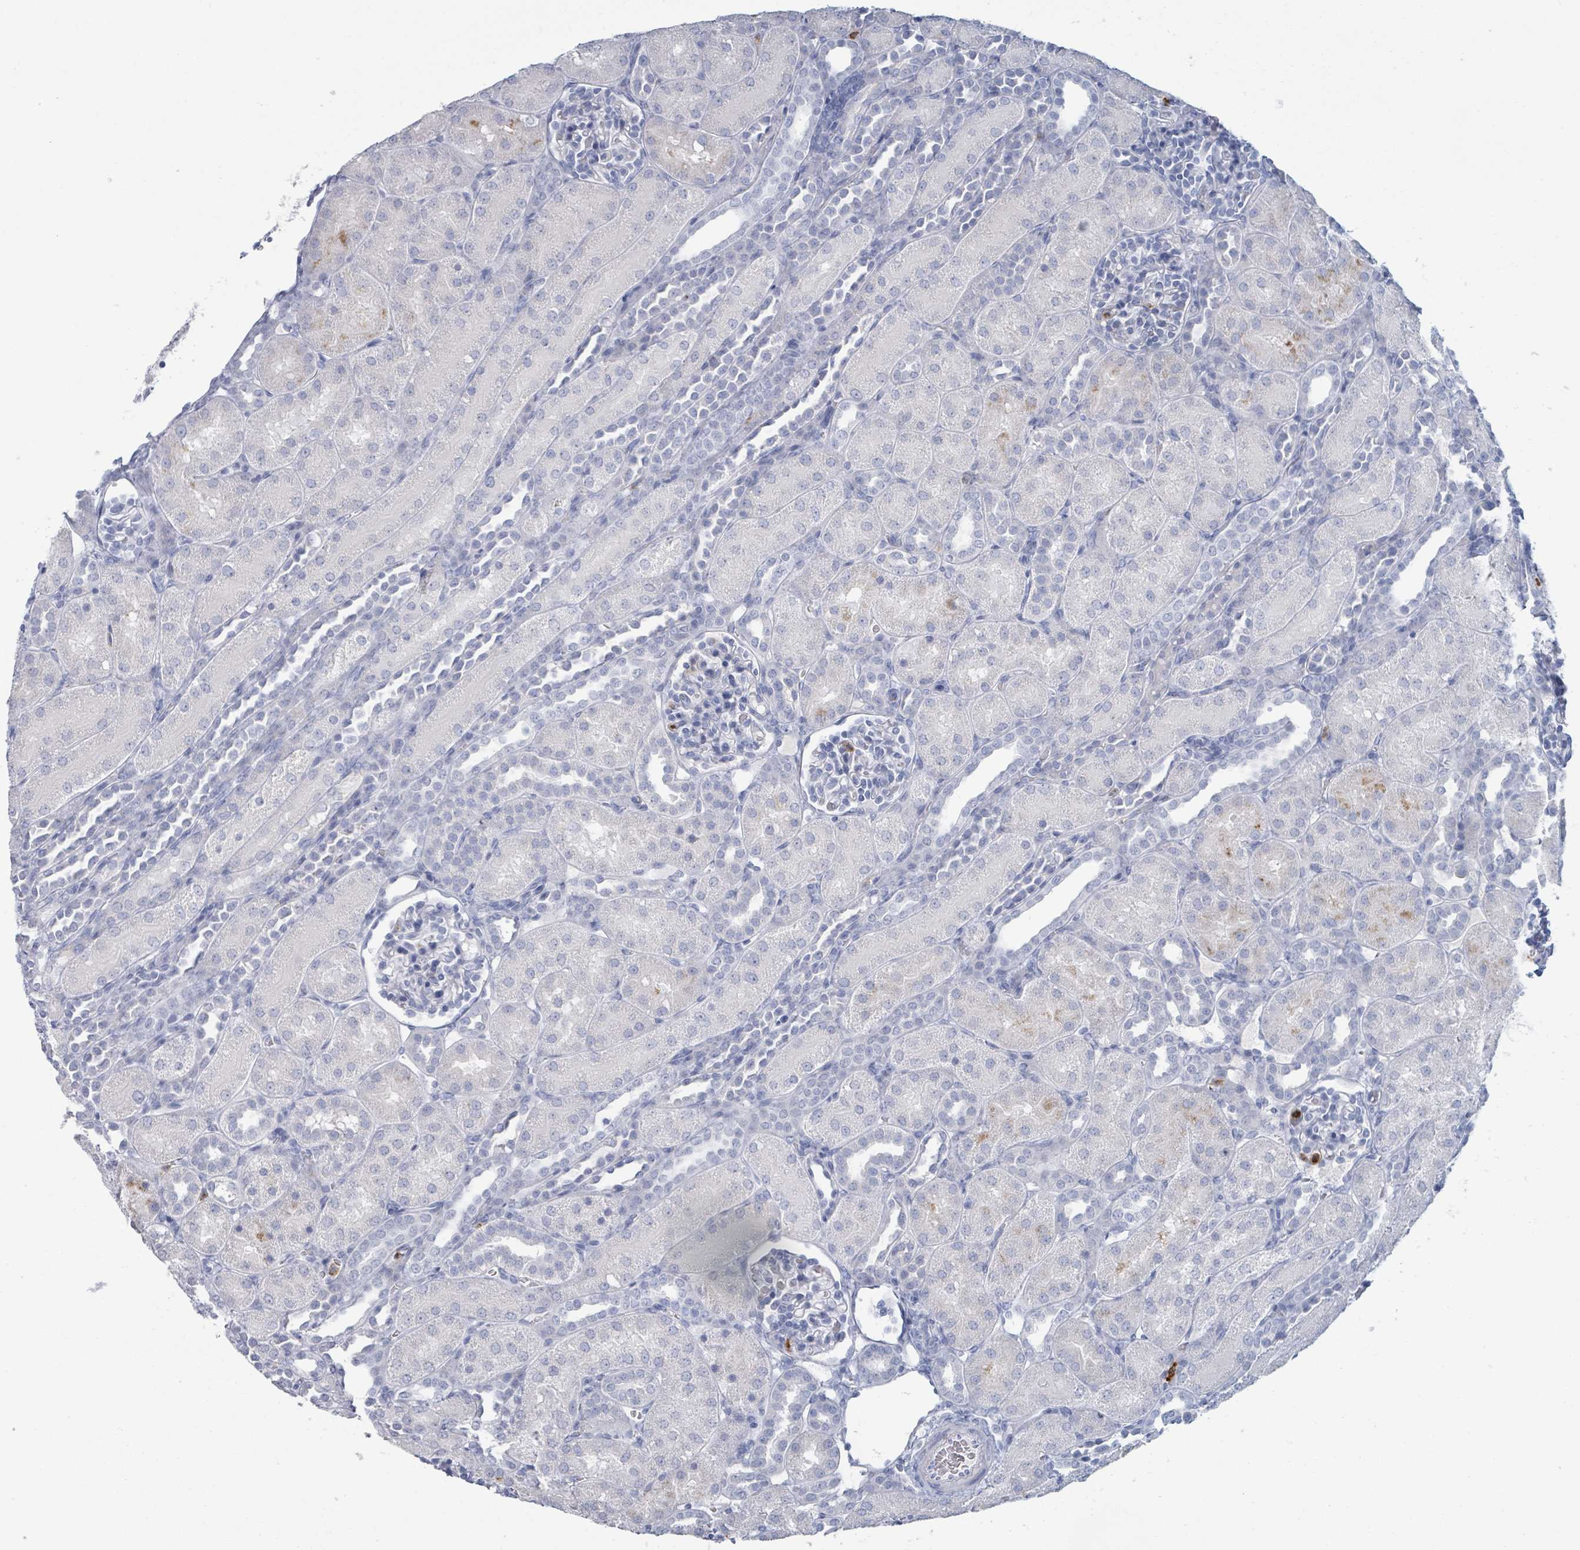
{"staining": {"intensity": "negative", "quantity": "none", "location": "none"}, "tissue": "kidney", "cell_type": "Cells in glomeruli", "image_type": "normal", "snomed": [{"axis": "morphology", "description": "Normal tissue, NOS"}, {"axis": "topography", "description": "Kidney"}], "caption": "This micrograph is of normal kidney stained with immunohistochemistry to label a protein in brown with the nuclei are counter-stained blue. There is no staining in cells in glomeruli. The staining was performed using DAB (3,3'-diaminobenzidine) to visualize the protein expression in brown, while the nuclei were stained in blue with hematoxylin (Magnification: 20x).", "gene": "DEFA4", "patient": {"sex": "male", "age": 1}}